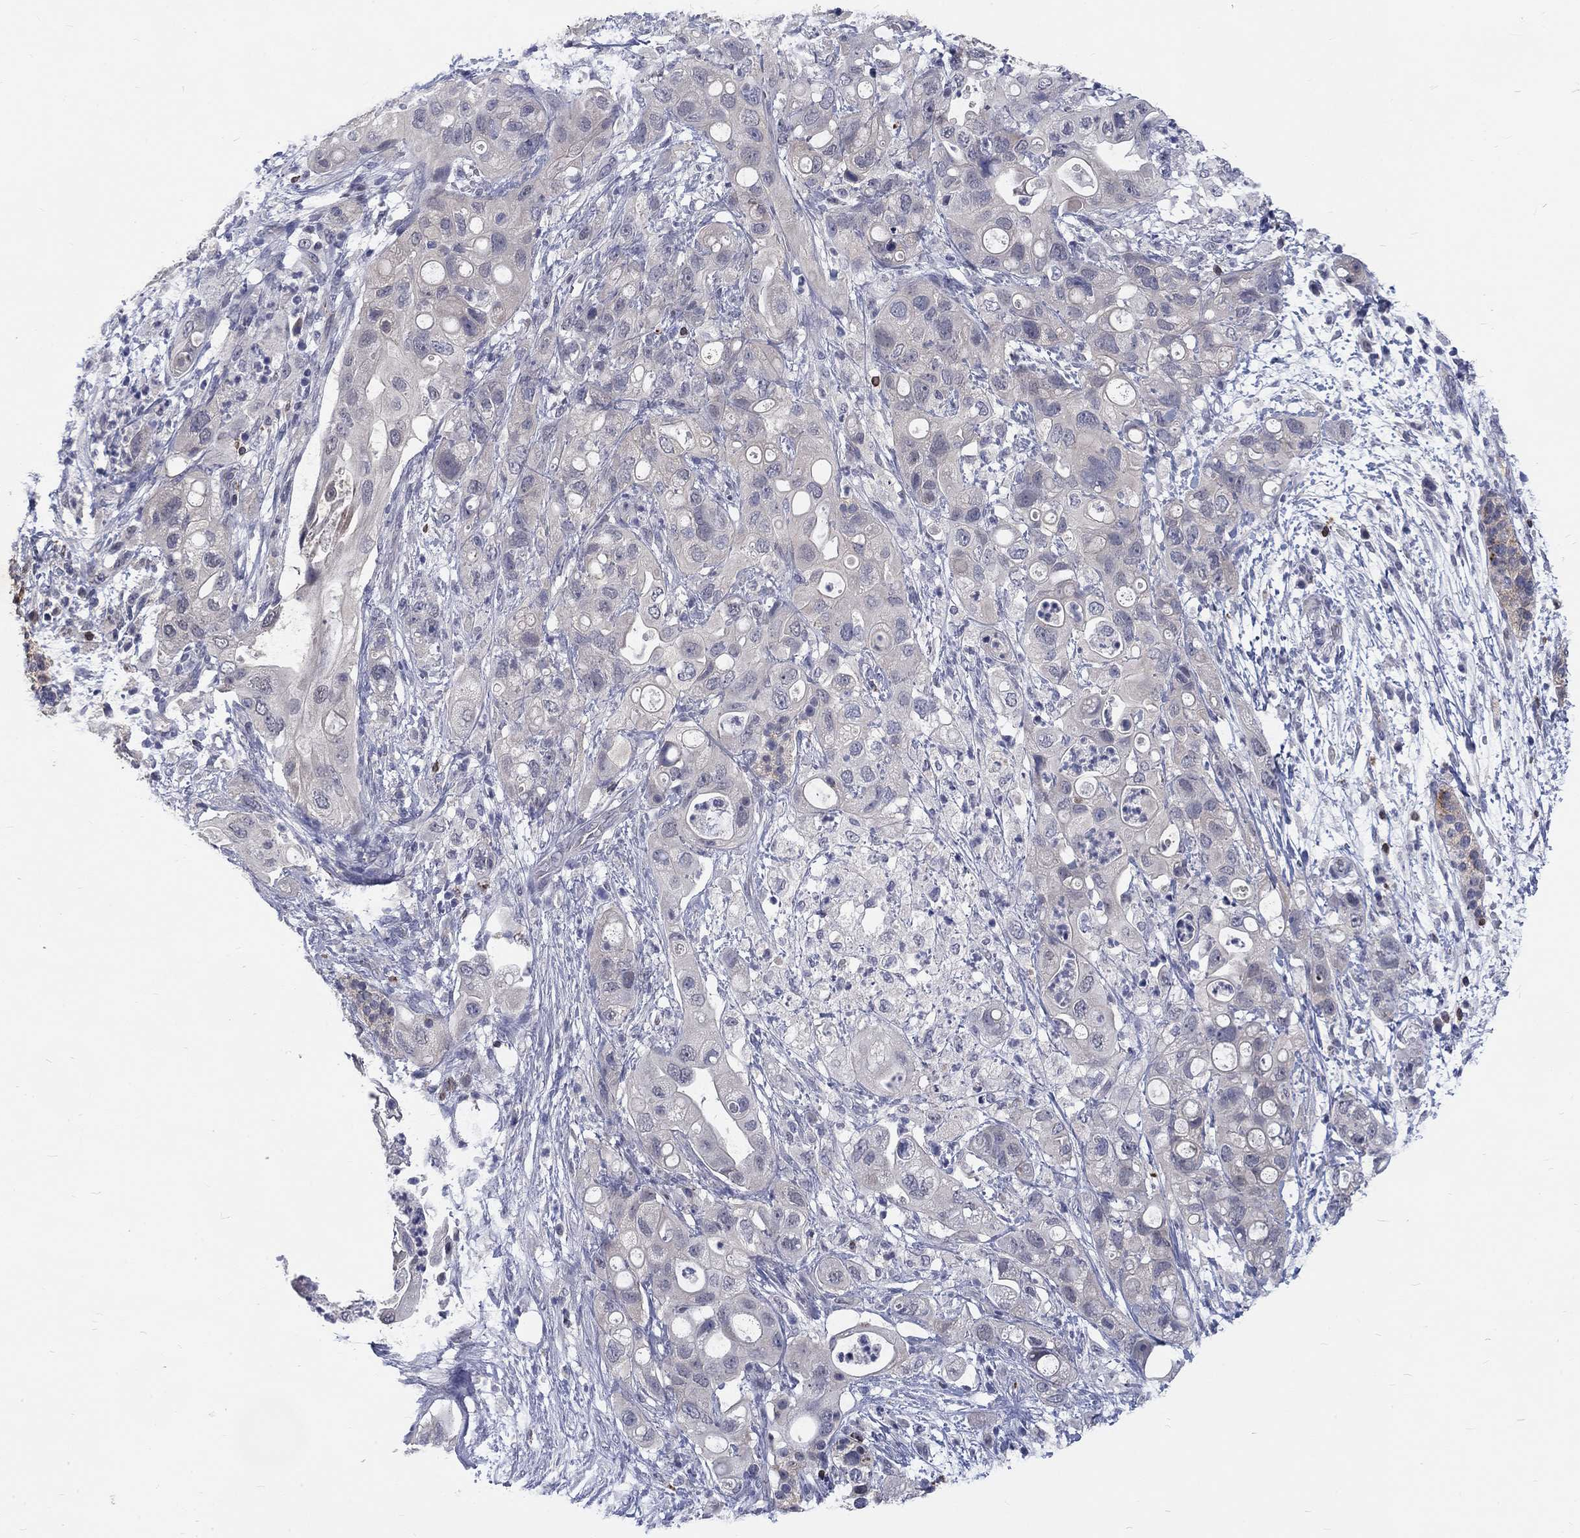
{"staining": {"intensity": "negative", "quantity": "none", "location": "none"}, "tissue": "pancreatic cancer", "cell_type": "Tumor cells", "image_type": "cancer", "snomed": [{"axis": "morphology", "description": "Adenocarcinoma, NOS"}, {"axis": "topography", "description": "Pancreas"}], "caption": "Human pancreatic cancer (adenocarcinoma) stained for a protein using immunohistochemistry shows no expression in tumor cells.", "gene": "PHKA1", "patient": {"sex": "female", "age": 72}}